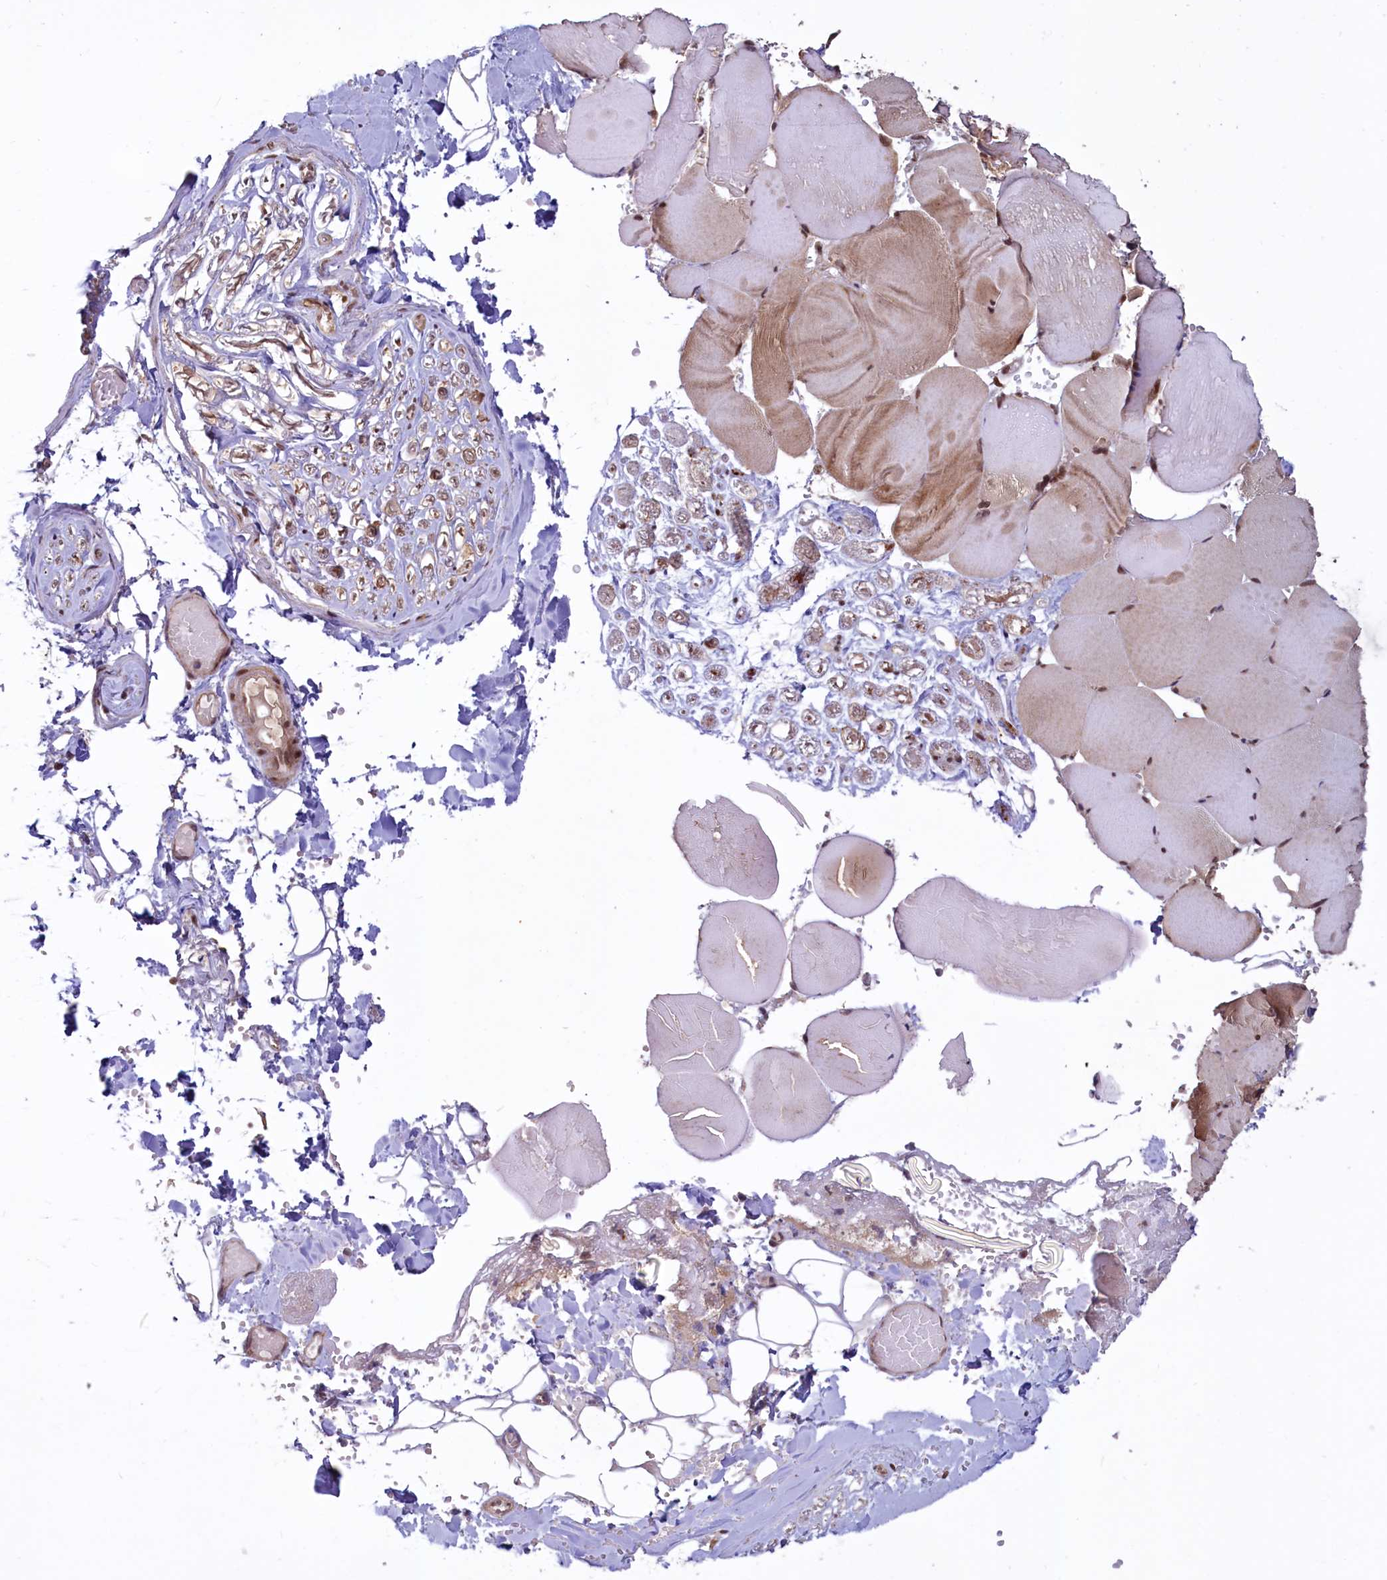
{"staining": {"intensity": "moderate", "quantity": ">75%", "location": "nuclear"}, "tissue": "adipose tissue", "cell_type": "Adipocytes", "image_type": "normal", "snomed": [{"axis": "morphology", "description": "Normal tissue, NOS"}, {"axis": "topography", "description": "Skeletal muscle"}, {"axis": "topography", "description": "Peripheral nerve tissue"}], "caption": "Immunohistochemistry (DAB) staining of normal adipose tissue exhibits moderate nuclear protein positivity in about >75% of adipocytes. Immunohistochemistry (ihc) stains the protein in brown and the nuclei are stained blue.", "gene": "PHC3", "patient": {"sex": "female", "age": 55}}